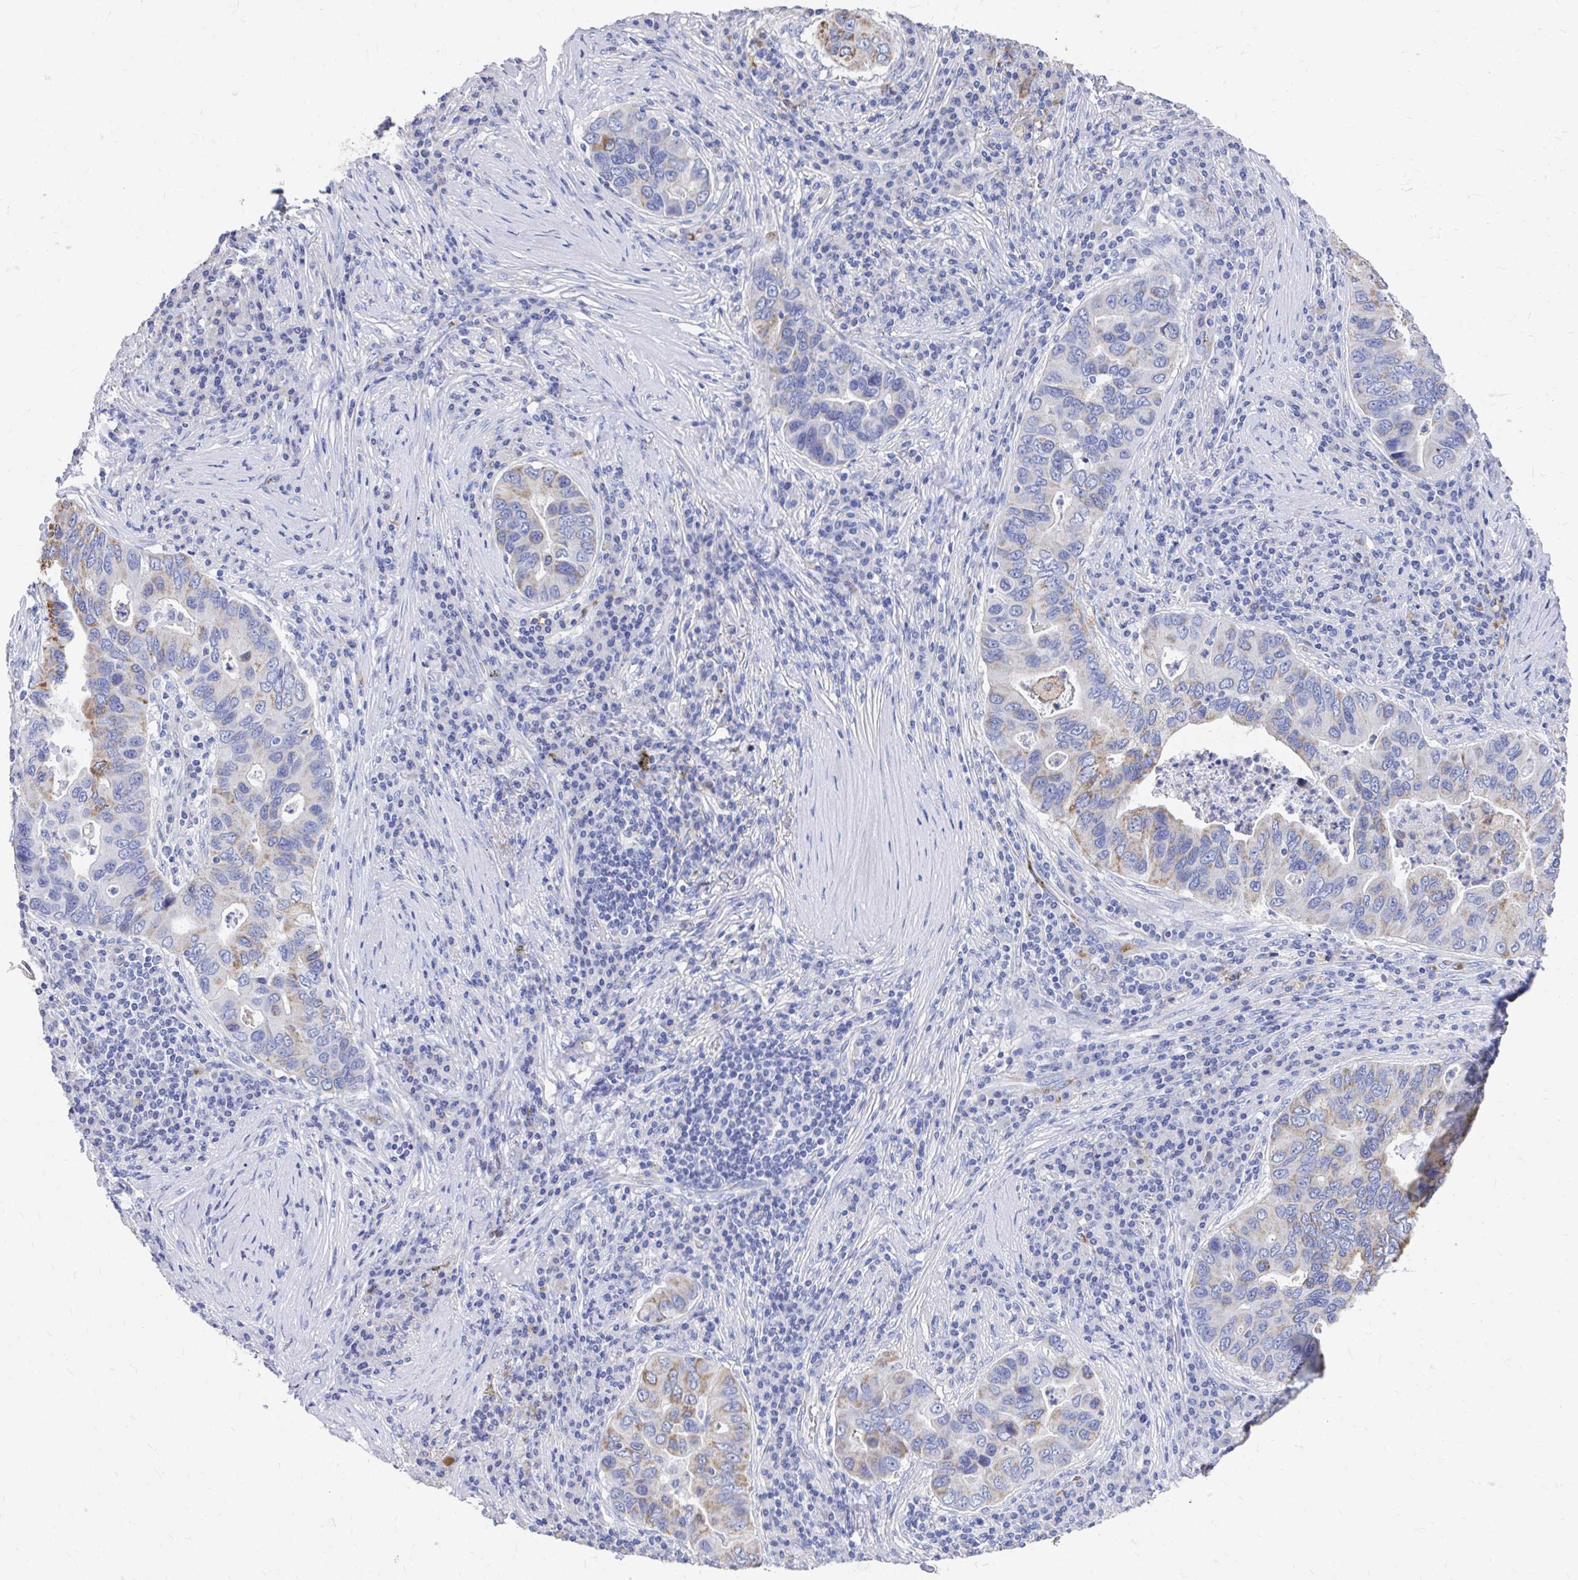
{"staining": {"intensity": "weak", "quantity": "25%-75%", "location": "cytoplasmic/membranous"}, "tissue": "lung cancer", "cell_type": "Tumor cells", "image_type": "cancer", "snomed": [{"axis": "morphology", "description": "Adenocarcinoma, NOS"}, {"axis": "morphology", "description": "Adenocarcinoma, metastatic, NOS"}, {"axis": "topography", "description": "Lymph node"}, {"axis": "topography", "description": "Lung"}], "caption": "Immunohistochemical staining of lung cancer (adenocarcinoma) reveals weak cytoplasmic/membranous protein positivity in about 25%-75% of tumor cells. The staining is performed using DAB (3,3'-diaminobenzidine) brown chromogen to label protein expression. The nuclei are counter-stained blue using hematoxylin.", "gene": "LAMC3", "patient": {"sex": "female", "age": 54}}